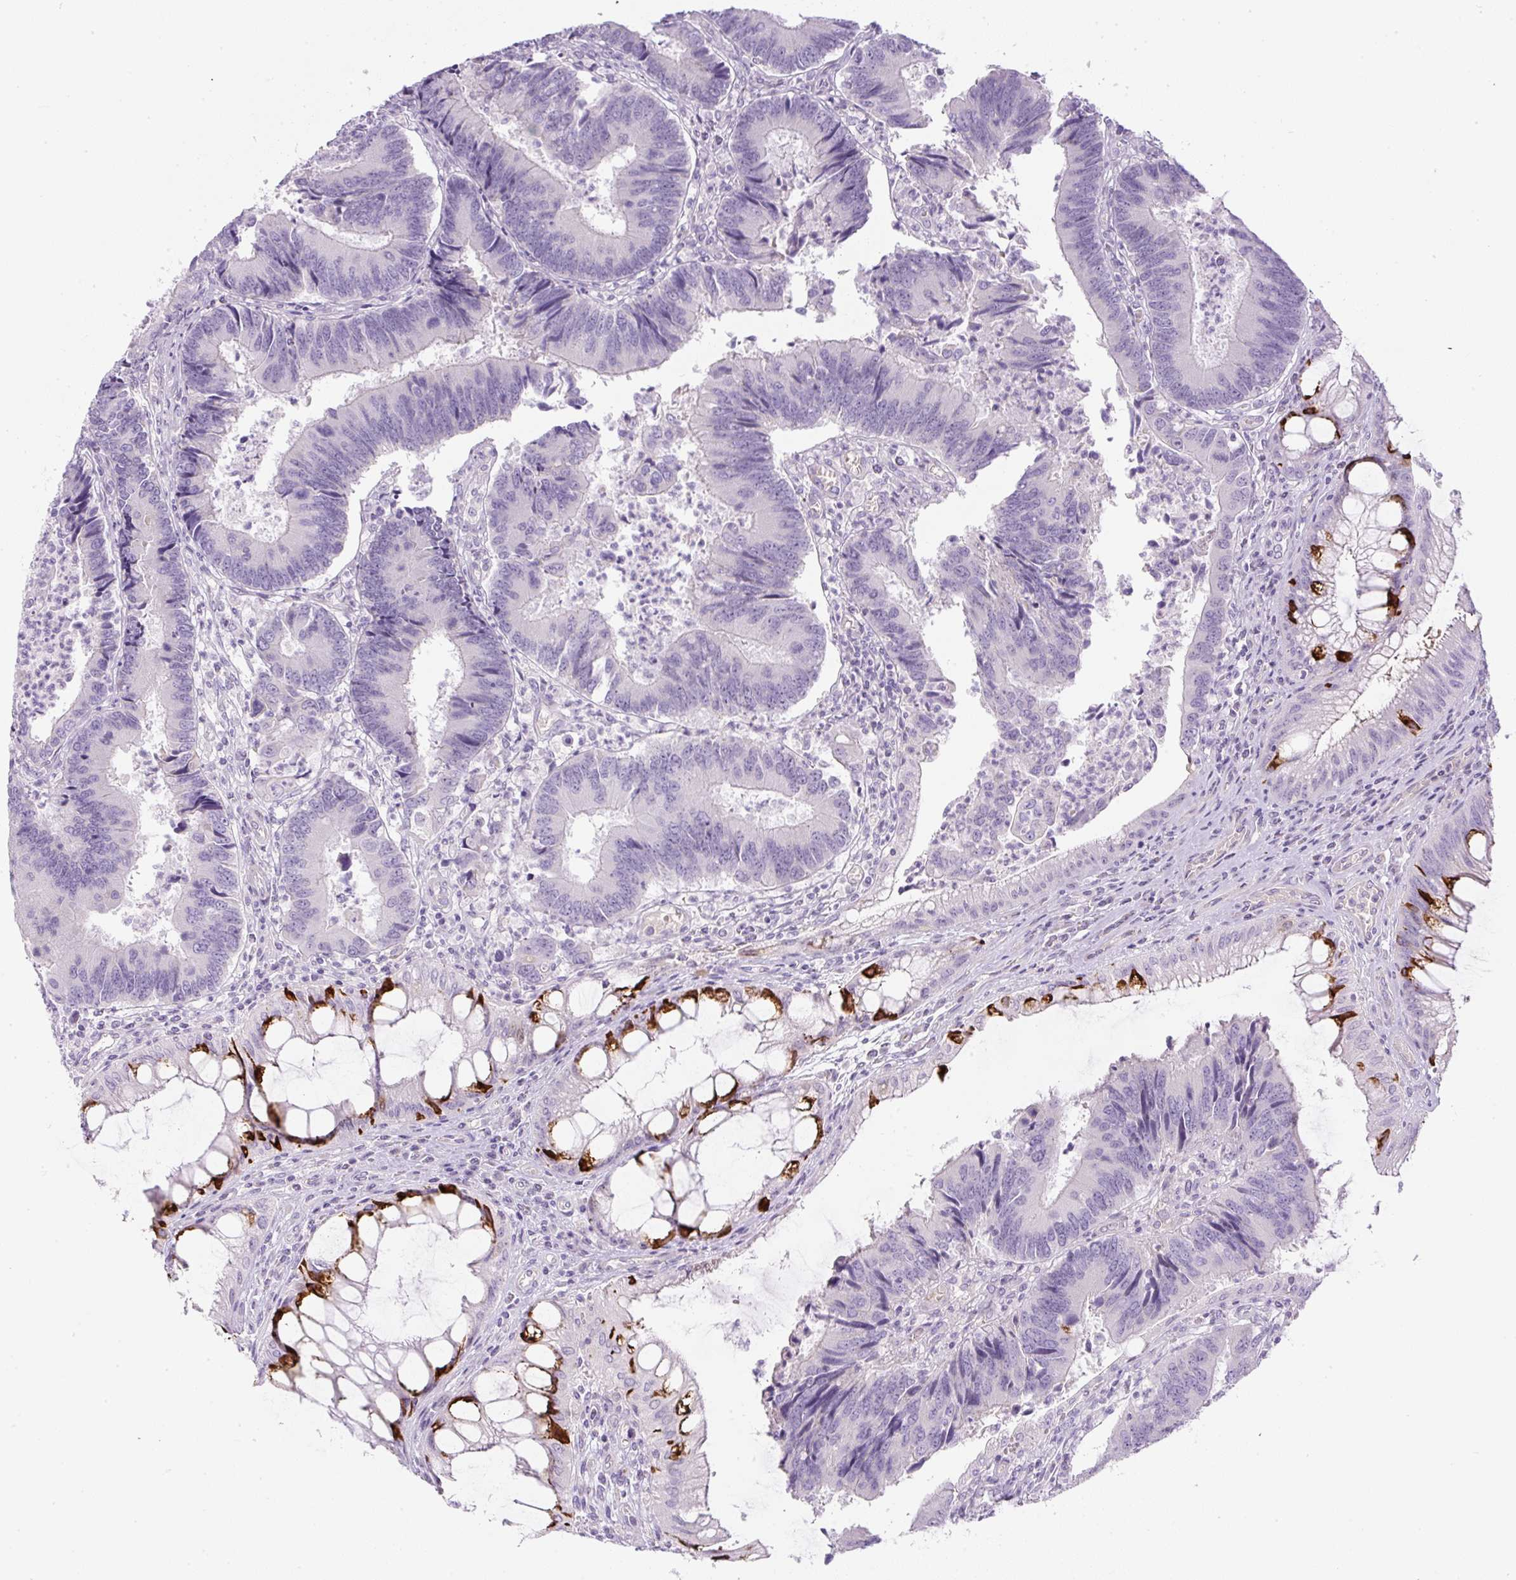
{"staining": {"intensity": "negative", "quantity": "none", "location": "none"}, "tissue": "colorectal cancer", "cell_type": "Tumor cells", "image_type": "cancer", "snomed": [{"axis": "morphology", "description": "Adenocarcinoma, NOS"}, {"axis": "topography", "description": "Colon"}], "caption": "A micrograph of human colorectal adenocarcinoma is negative for staining in tumor cells.", "gene": "FGFBP3", "patient": {"sex": "female", "age": 67}}